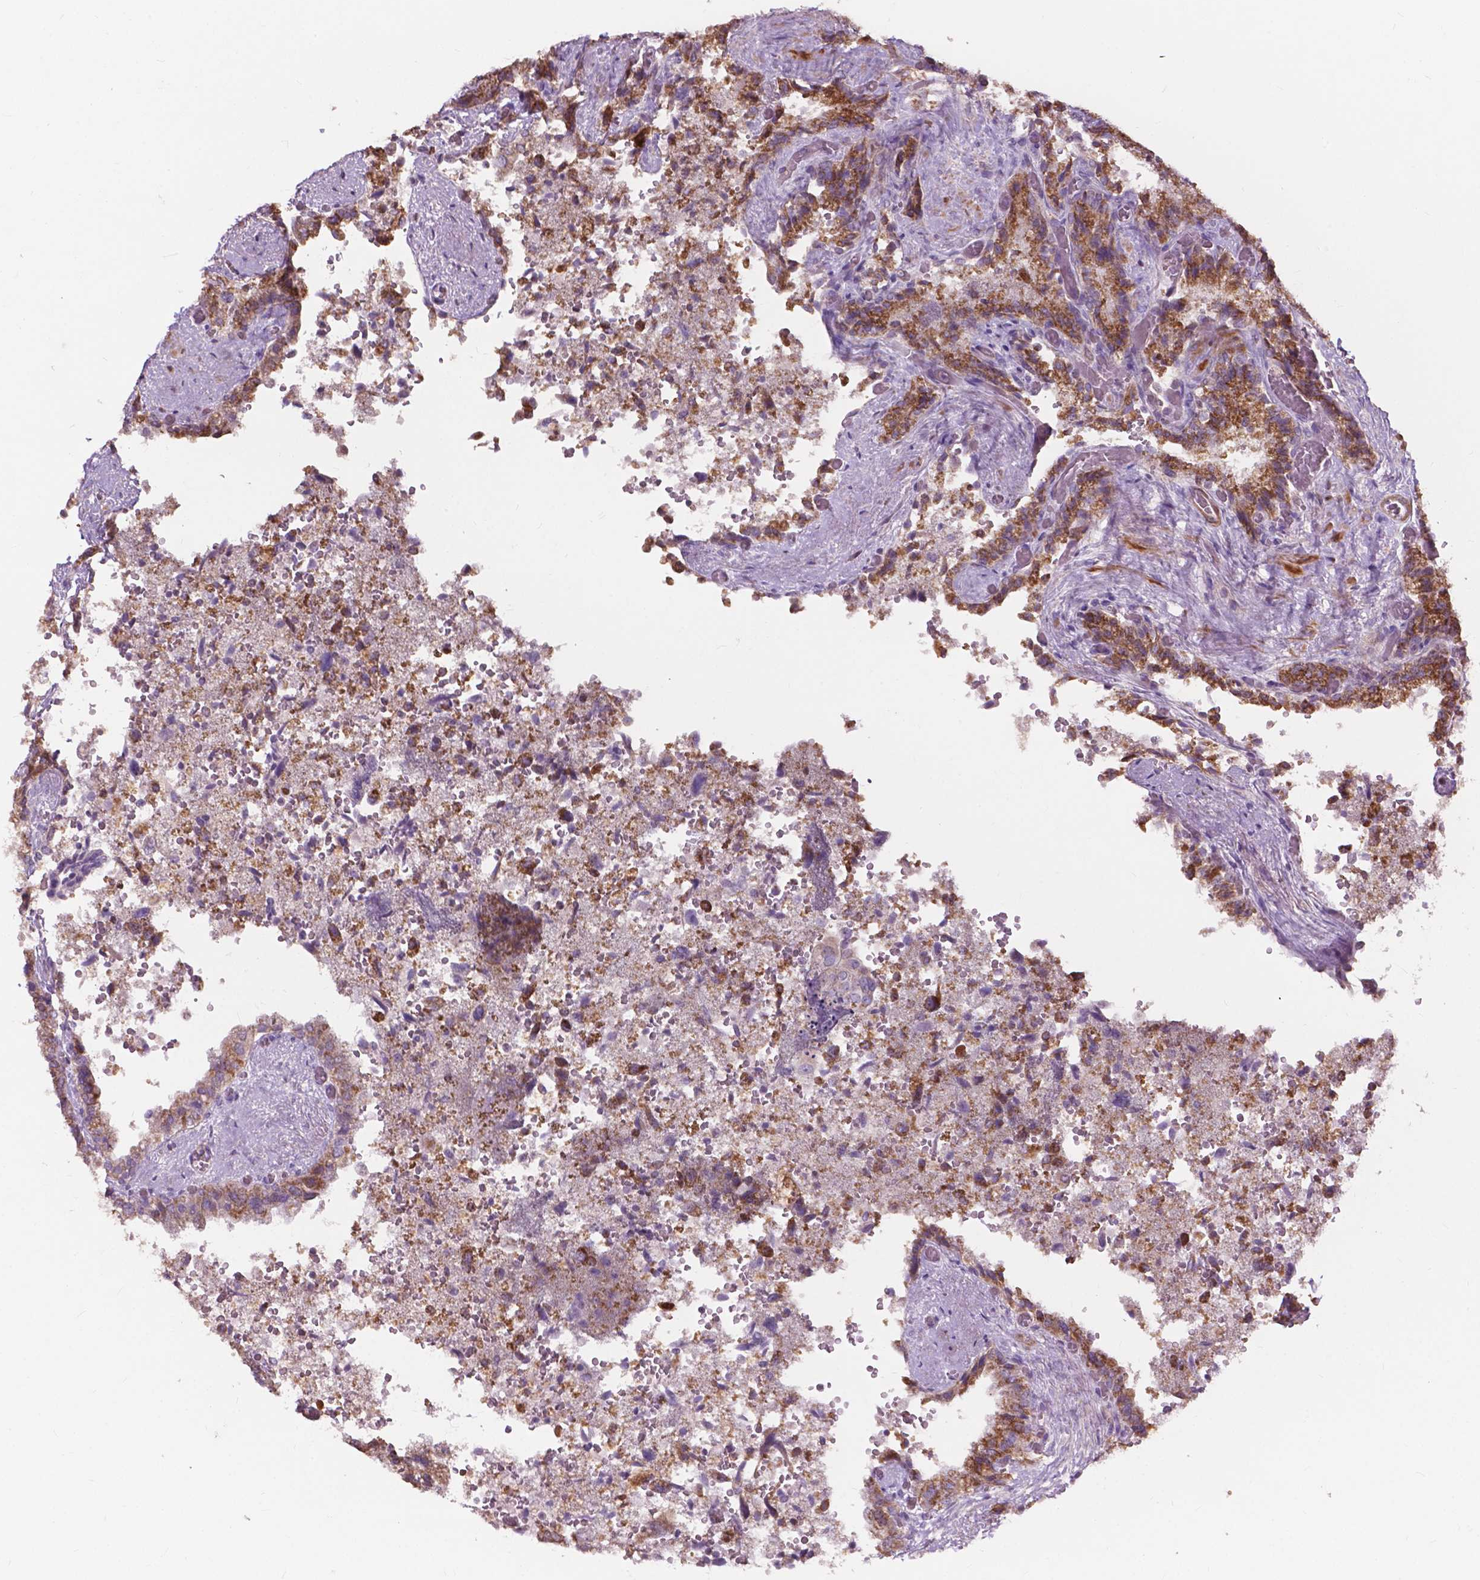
{"staining": {"intensity": "moderate", "quantity": ">75%", "location": "cytoplasmic/membranous"}, "tissue": "seminal vesicle", "cell_type": "Glandular cells", "image_type": "normal", "snomed": [{"axis": "morphology", "description": "Normal tissue, NOS"}, {"axis": "topography", "description": "Seminal veicle"}], "caption": "Human seminal vesicle stained with a brown dye reveals moderate cytoplasmic/membranous positive expression in about >75% of glandular cells.", "gene": "NDUFA10", "patient": {"sex": "male", "age": 57}}